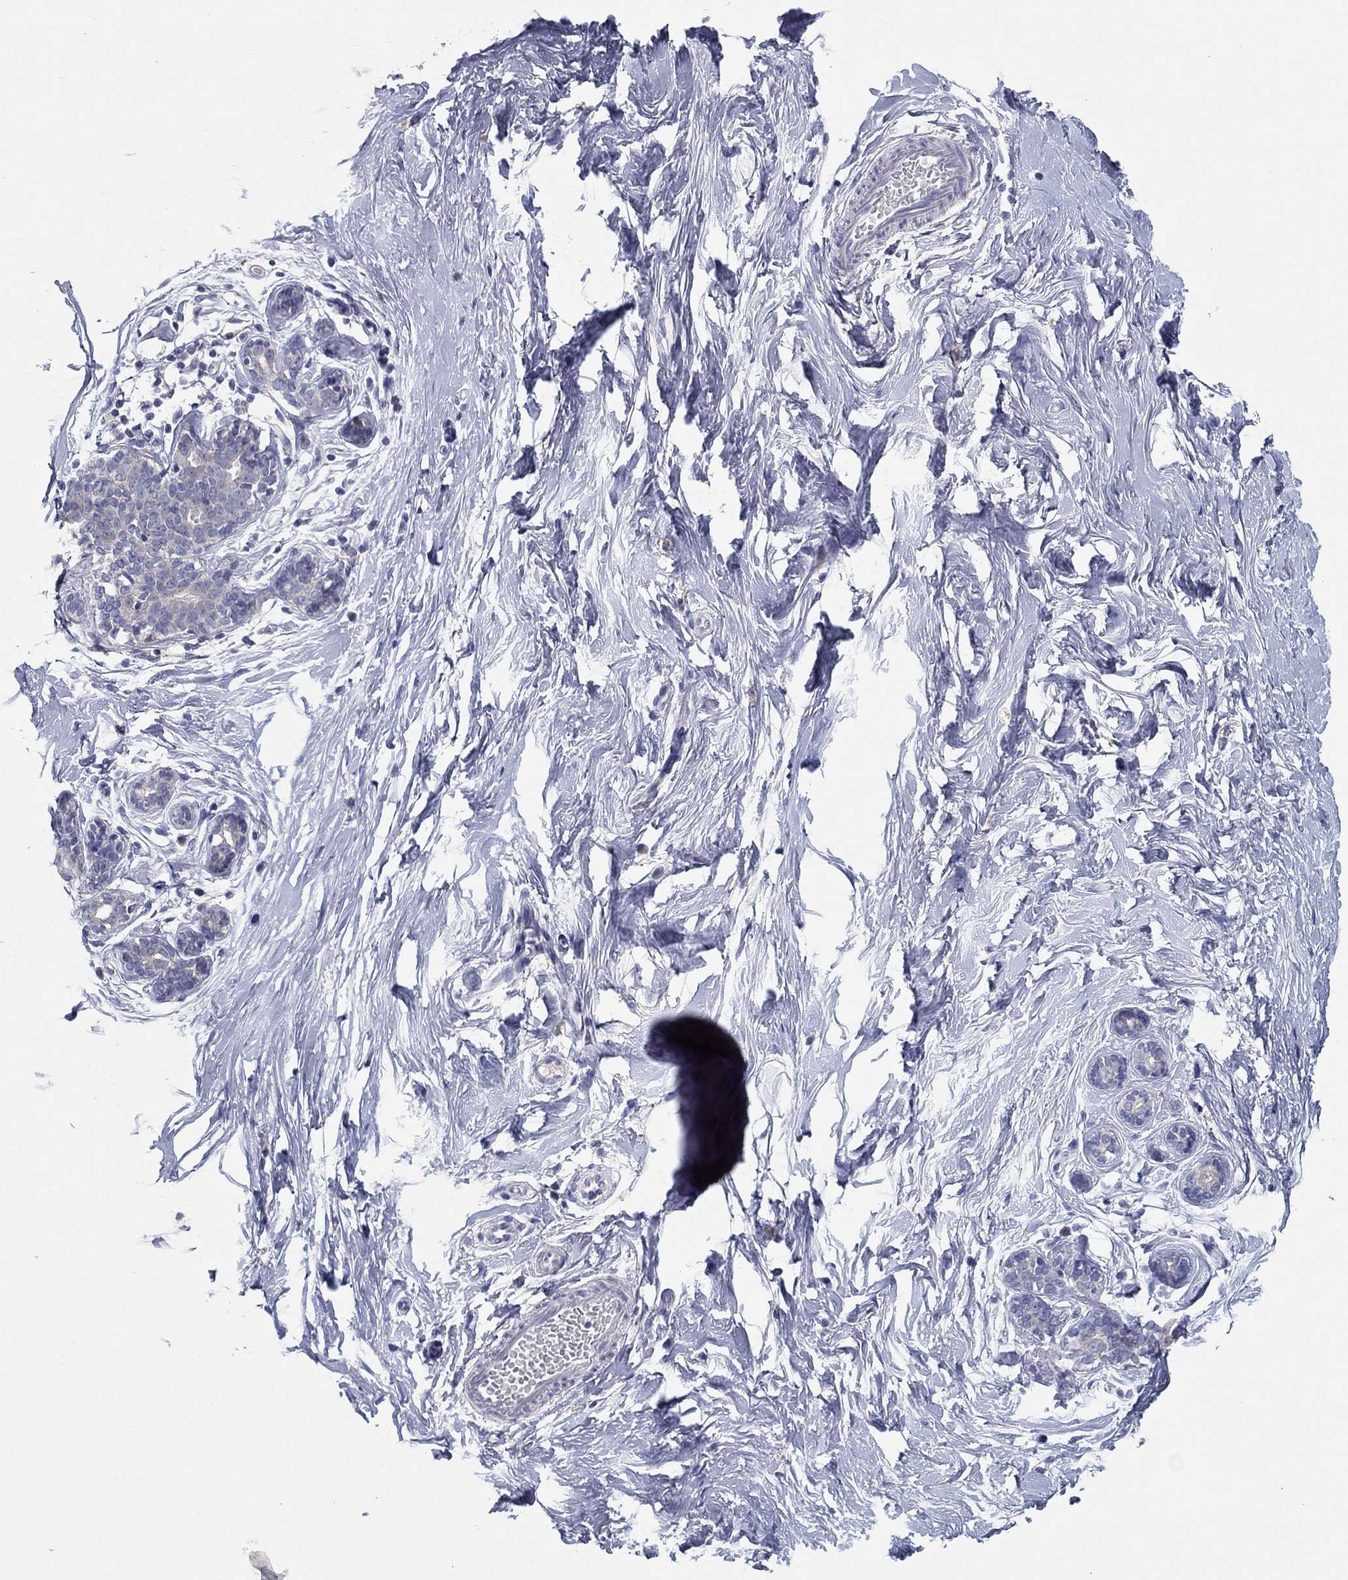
{"staining": {"intensity": "negative", "quantity": "none", "location": "none"}, "tissue": "breast", "cell_type": "Adipocytes", "image_type": "normal", "snomed": [{"axis": "morphology", "description": "Normal tissue, NOS"}, {"axis": "topography", "description": "Breast"}], "caption": "Adipocytes show no significant protein expression in benign breast.", "gene": "CNTNAP4", "patient": {"sex": "female", "age": 37}}